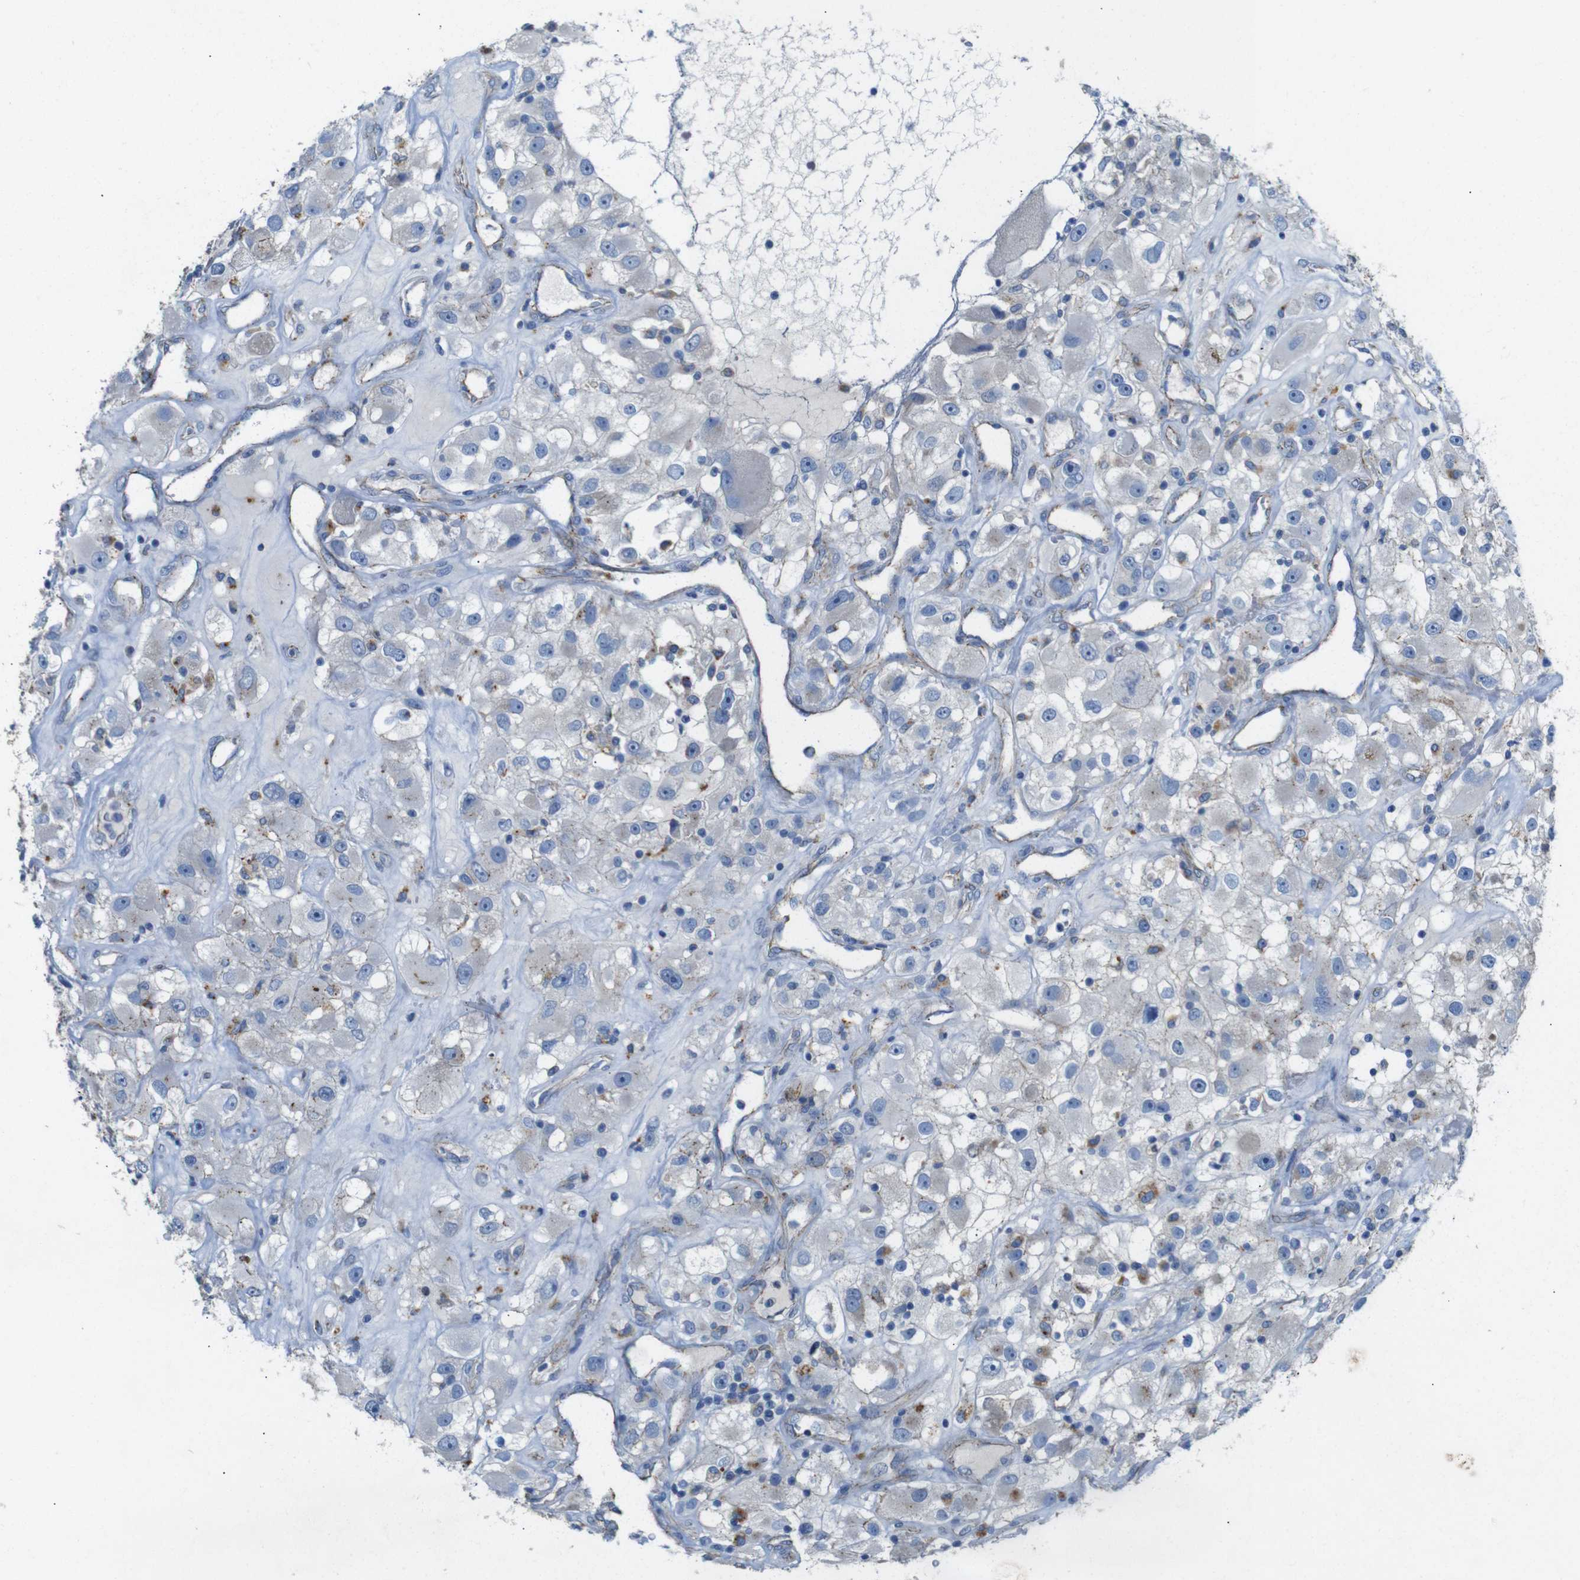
{"staining": {"intensity": "negative", "quantity": "none", "location": "none"}, "tissue": "renal cancer", "cell_type": "Tumor cells", "image_type": "cancer", "snomed": [{"axis": "morphology", "description": "Adenocarcinoma, NOS"}, {"axis": "topography", "description": "Kidney"}], "caption": "This is a micrograph of immunohistochemistry staining of renal cancer, which shows no staining in tumor cells.", "gene": "NHLRC3", "patient": {"sex": "female", "age": 52}}